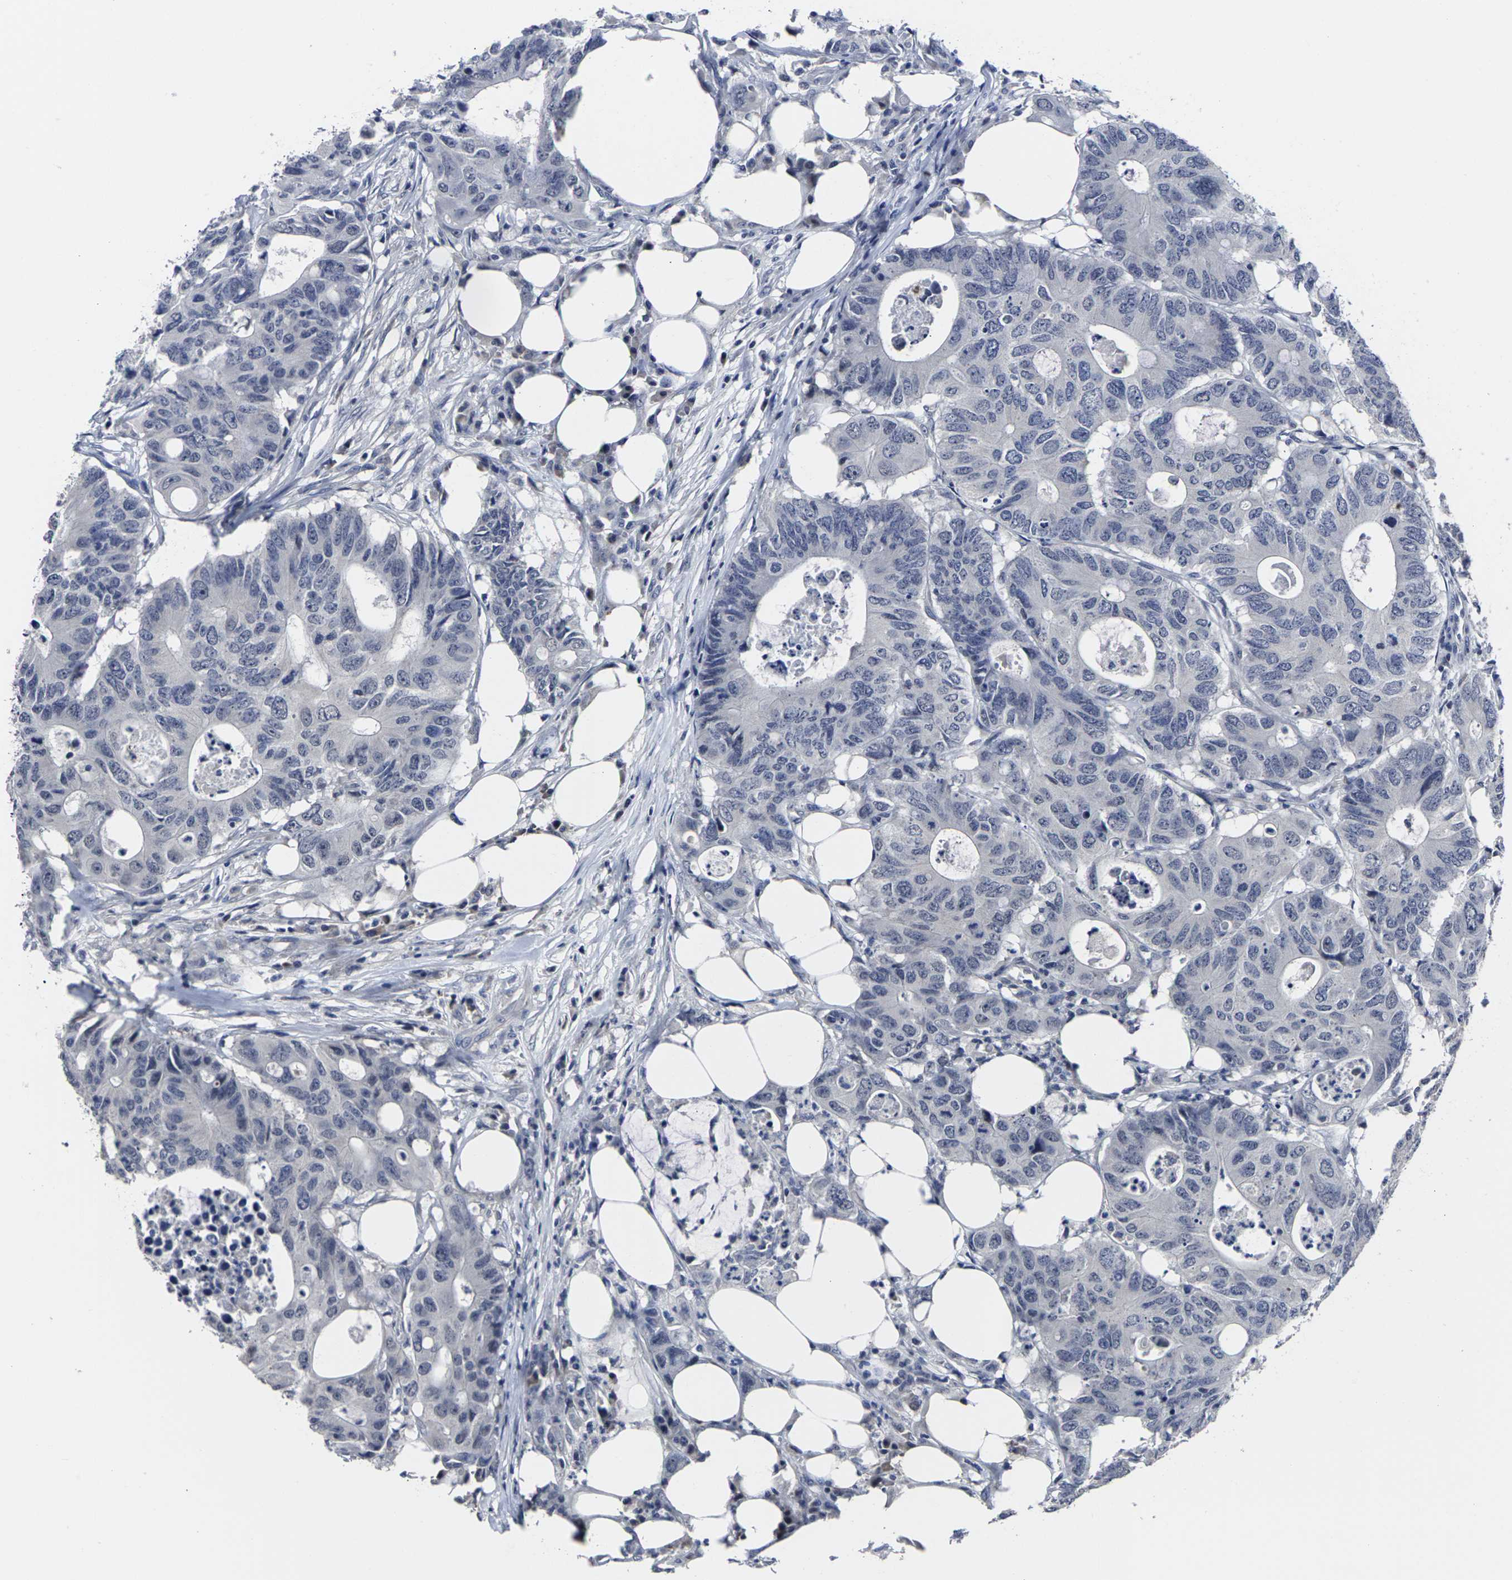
{"staining": {"intensity": "negative", "quantity": "none", "location": "none"}, "tissue": "colorectal cancer", "cell_type": "Tumor cells", "image_type": "cancer", "snomed": [{"axis": "morphology", "description": "Adenocarcinoma, NOS"}, {"axis": "topography", "description": "Colon"}], "caption": "Histopathology image shows no protein positivity in tumor cells of colorectal cancer (adenocarcinoma) tissue.", "gene": "MSANTD4", "patient": {"sex": "male", "age": 71}}